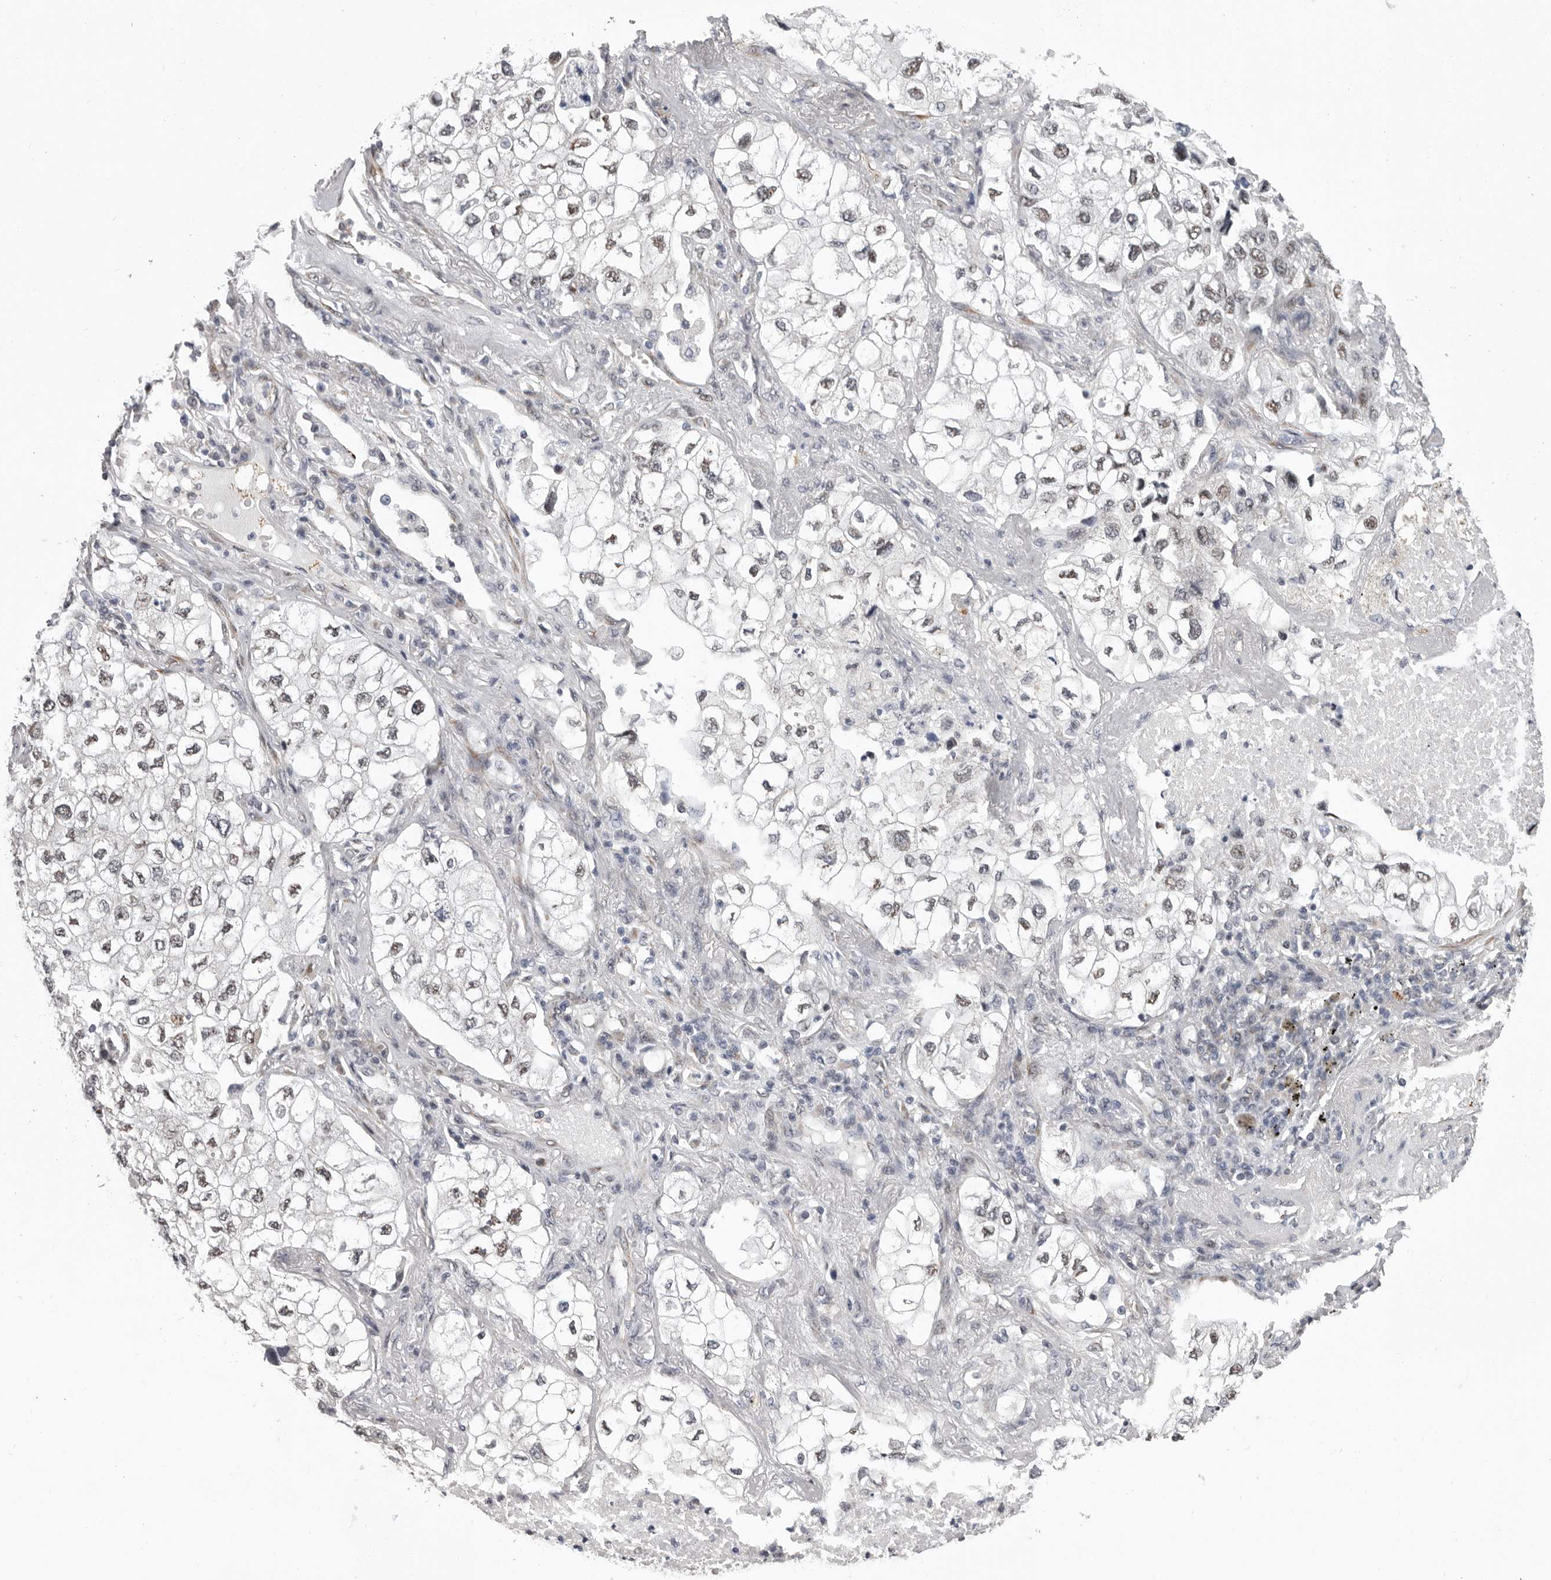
{"staining": {"intensity": "weak", "quantity": "<25%", "location": "nuclear"}, "tissue": "lung cancer", "cell_type": "Tumor cells", "image_type": "cancer", "snomed": [{"axis": "morphology", "description": "Adenocarcinoma, NOS"}, {"axis": "topography", "description": "Lung"}], "caption": "Immunohistochemical staining of human lung adenocarcinoma shows no significant positivity in tumor cells.", "gene": "RALGPS2", "patient": {"sex": "male", "age": 63}}